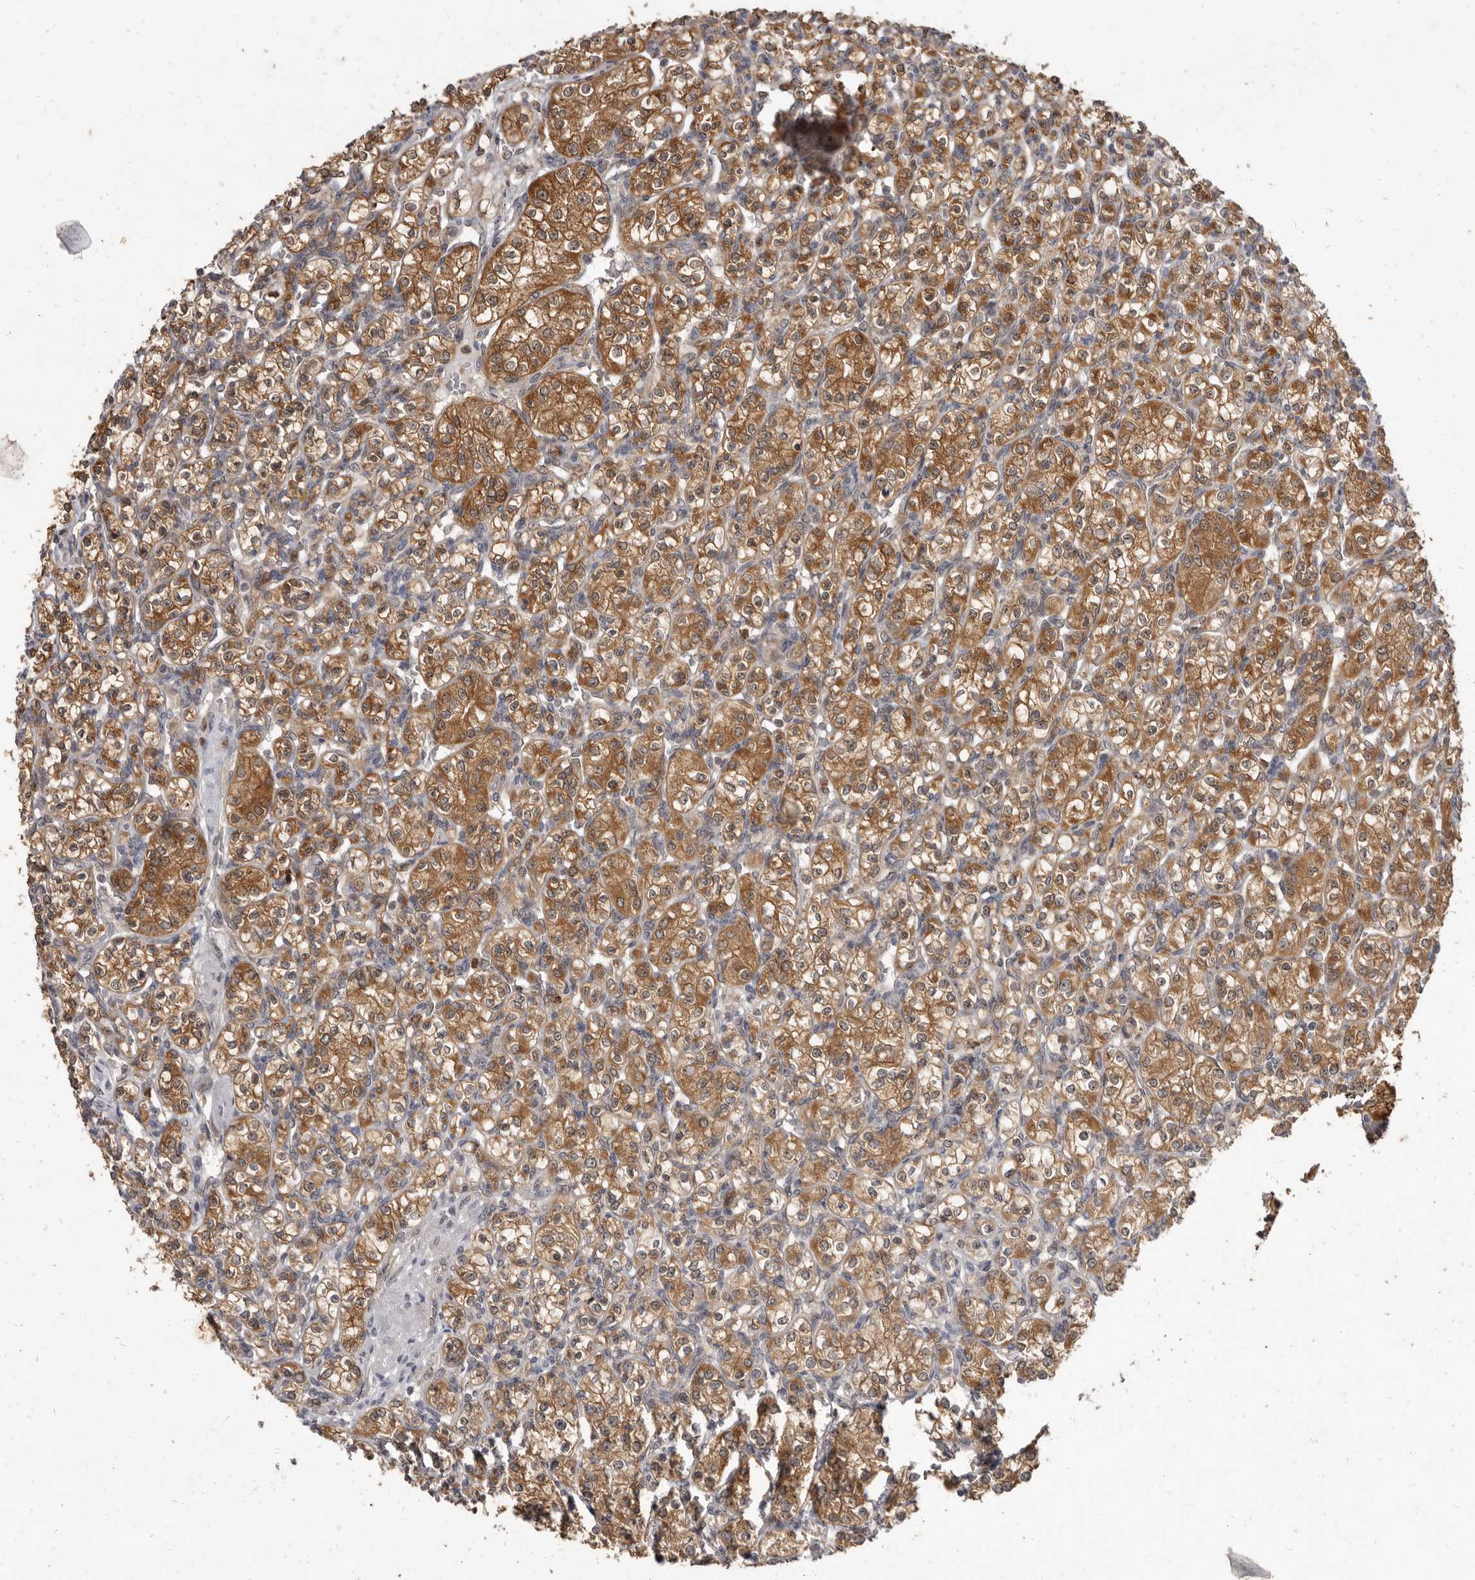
{"staining": {"intensity": "moderate", "quantity": ">75%", "location": "cytoplasmic/membranous"}, "tissue": "renal cancer", "cell_type": "Tumor cells", "image_type": "cancer", "snomed": [{"axis": "morphology", "description": "Adenocarcinoma, NOS"}, {"axis": "topography", "description": "Kidney"}], "caption": "This is a histology image of immunohistochemistry staining of renal adenocarcinoma, which shows moderate staining in the cytoplasmic/membranous of tumor cells.", "gene": "ACLY", "patient": {"sex": "male", "age": 77}}